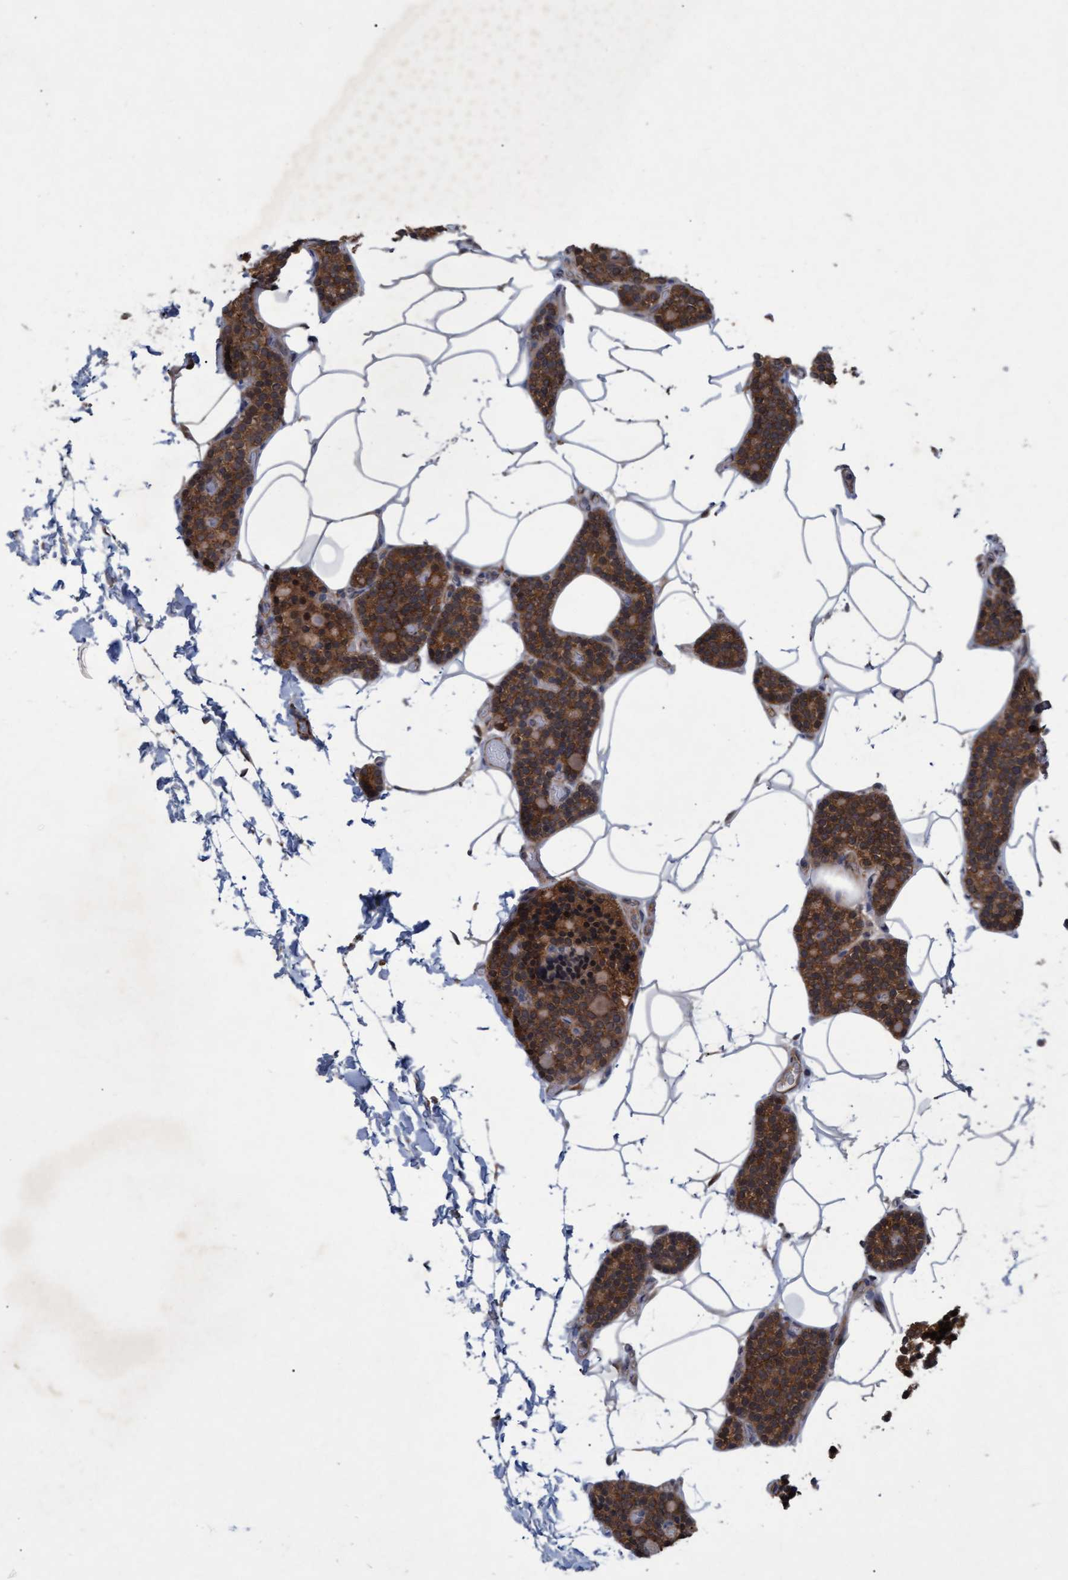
{"staining": {"intensity": "moderate", "quantity": ">75%", "location": "cytoplasmic/membranous,nuclear"}, "tissue": "parathyroid gland", "cell_type": "Glandular cells", "image_type": "normal", "snomed": [{"axis": "morphology", "description": "Normal tissue, NOS"}, {"axis": "topography", "description": "Parathyroid gland"}], "caption": "Immunohistochemistry image of benign parathyroid gland stained for a protein (brown), which shows medium levels of moderate cytoplasmic/membranous,nuclear positivity in about >75% of glandular cells.", "gene": "PSMB6", "patient": {"sex": "male", "age": 52}}